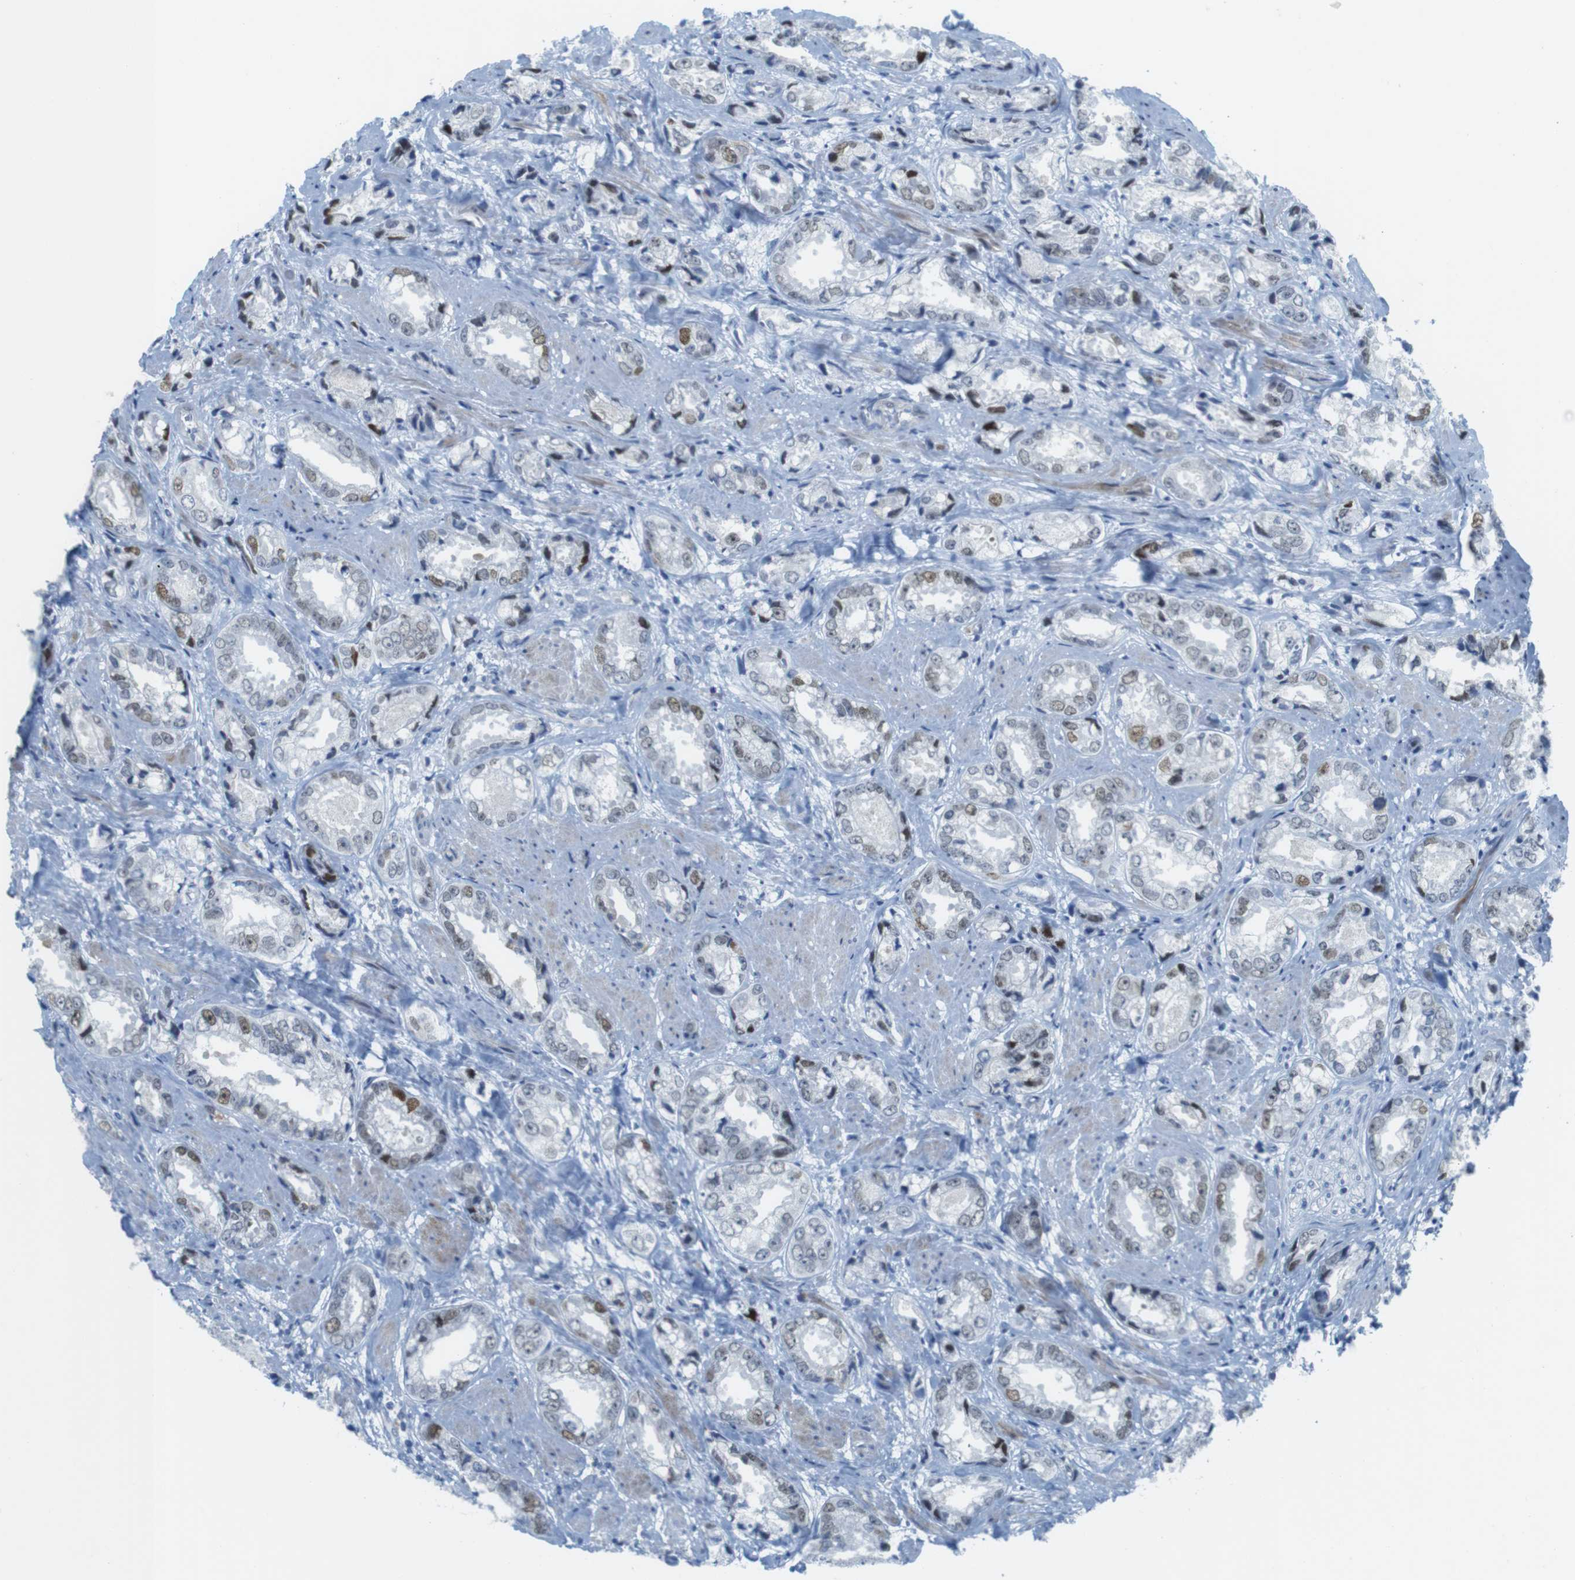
{"staining": {"intensity": "moderate", "quantity": "<25%", "location": "nuclear"}, "tissue": "prostate cancer", "cell_type": "Tumor cells", "image_type": "cancer", "snomed": [{"axis": "morphology", "description": "Adenocarcinoma, High grade"}, {"axis": "topography", "description": "Prostate"}], "caption": "Moderate nuclear protein positivity is appreciated in approximately <25% of tumor cells in prostate cancer. (IHC, brightfield microscopy, high magnification).", "gene": "CHAF1A", "patient": {"sex": "male", "age": 61}}